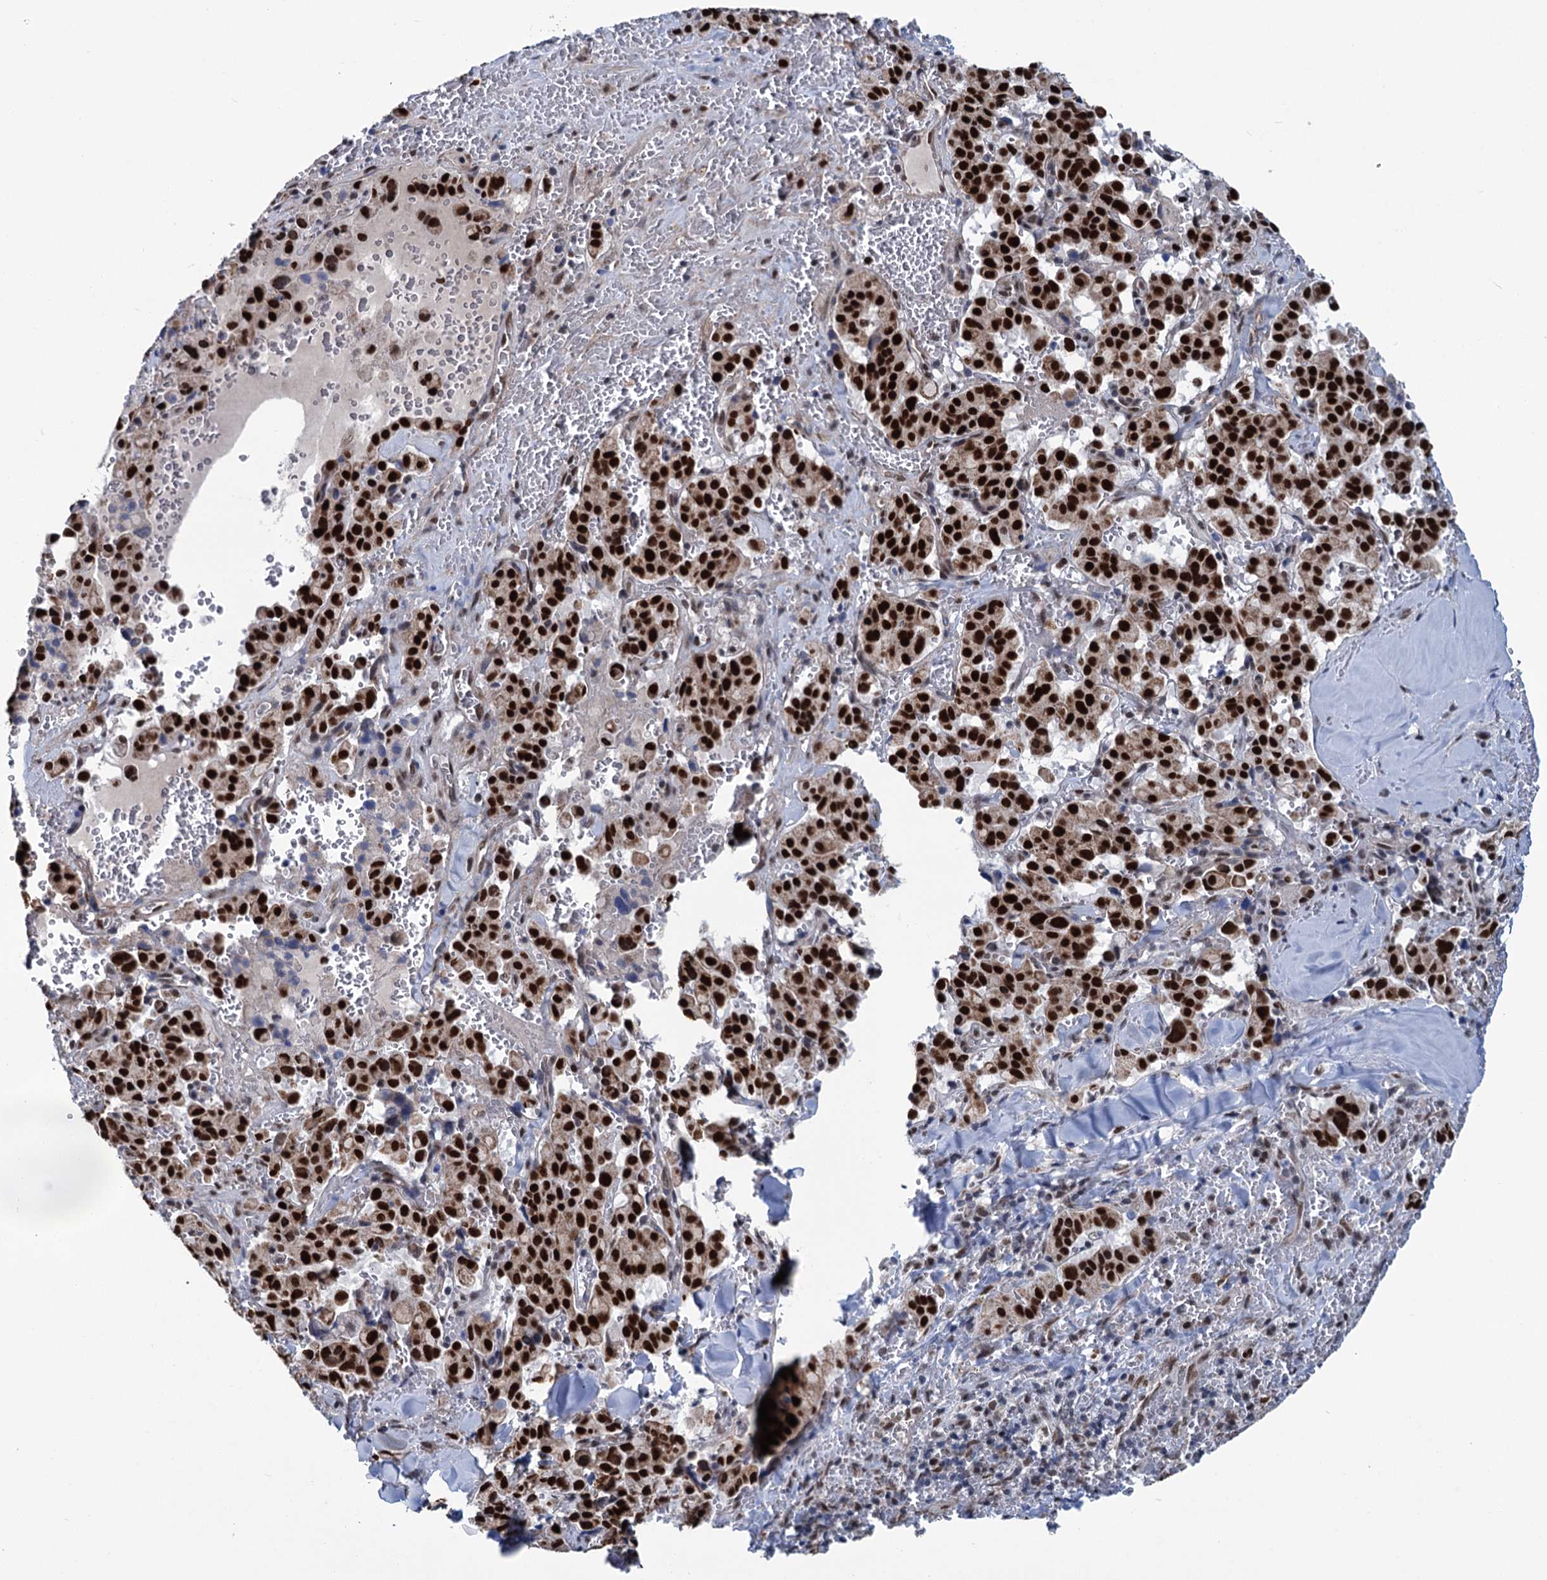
{"staining": {"intensity": "strong", "quantity": ">75%", "location": "nuclear"}, "tissue": "pancreatic cancer", "cell_type": "Tumor cells", "image_type": "cancer", "snomed": [{"axis": "morphology", "description": "Adenocarcinoma, NOS"}, {"axis": "topography", "description": "Pancreas"}], "caption": "An image of pancreatic cancer (adenocarcinoma) stained for a protein exhibits strong nuclear brown staining in tumor cells. (IHC, brightfield microscopy, high magnification).", "gene": "MORN3", "patient": {"sex": "male", "age": 65}}